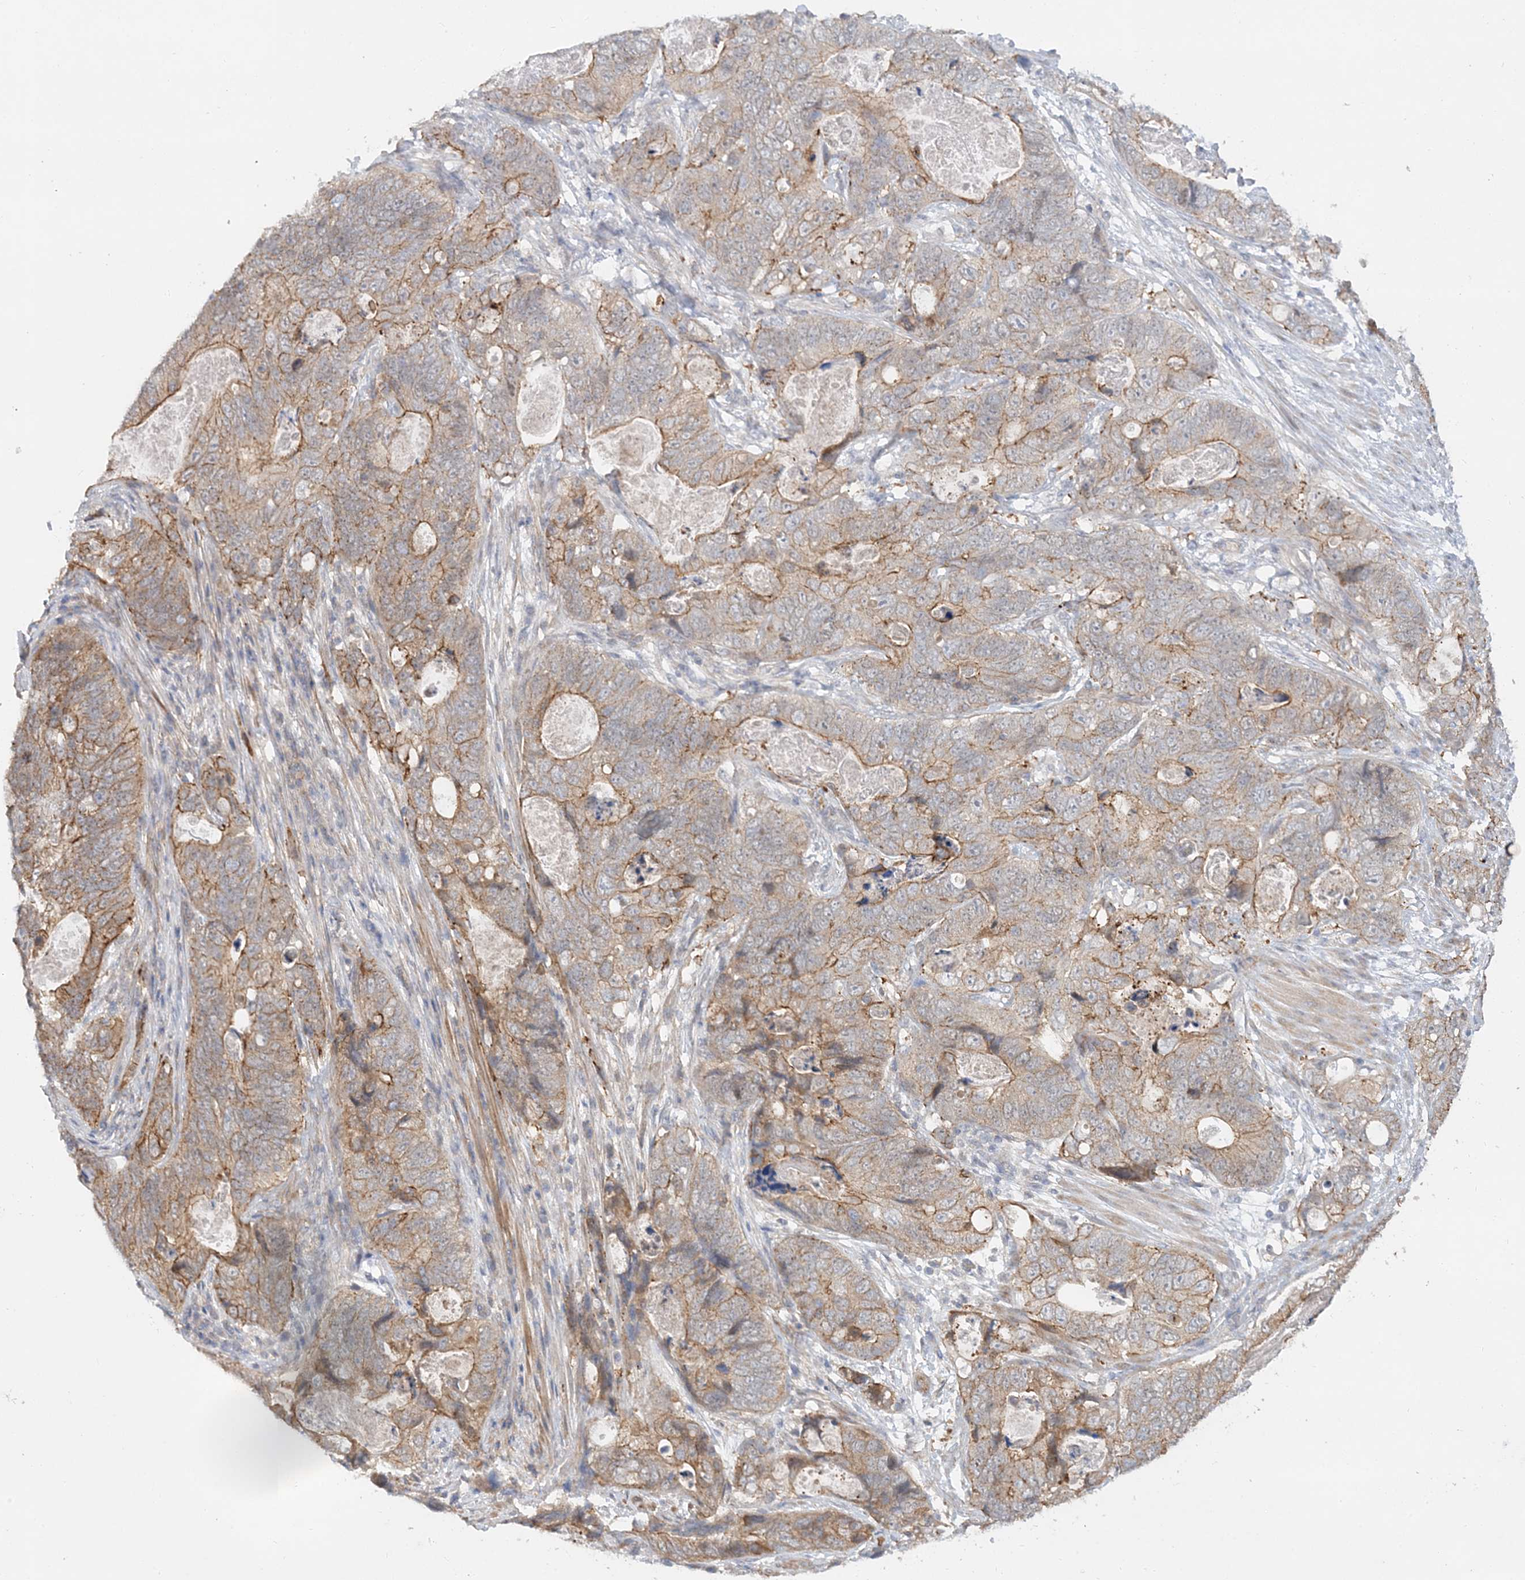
{"staining": {"intensity": "moderate", "quantity": "25%-75%", "location": "cytoplasmic/membranous"}, "tissue": "stomach cancer", "cell_type": "Tumor cells", "image_type": "cancer", "snomed": [{"axis": "morphology", "description": "Normal tissue, NOS"}, {"axis": "morphology", "description": "Adenocarcinoma, NOS"}, {"axis": "topography", "description": "Stomach"}], "caption": "The micrograph exhibits staining of stomach cancer, revealing moderate cytoplasmic/membranous protein staining (brown color) within tumor cells.", "gene": "MAT2B", "patient": {"sex": "female", "age": 89}}